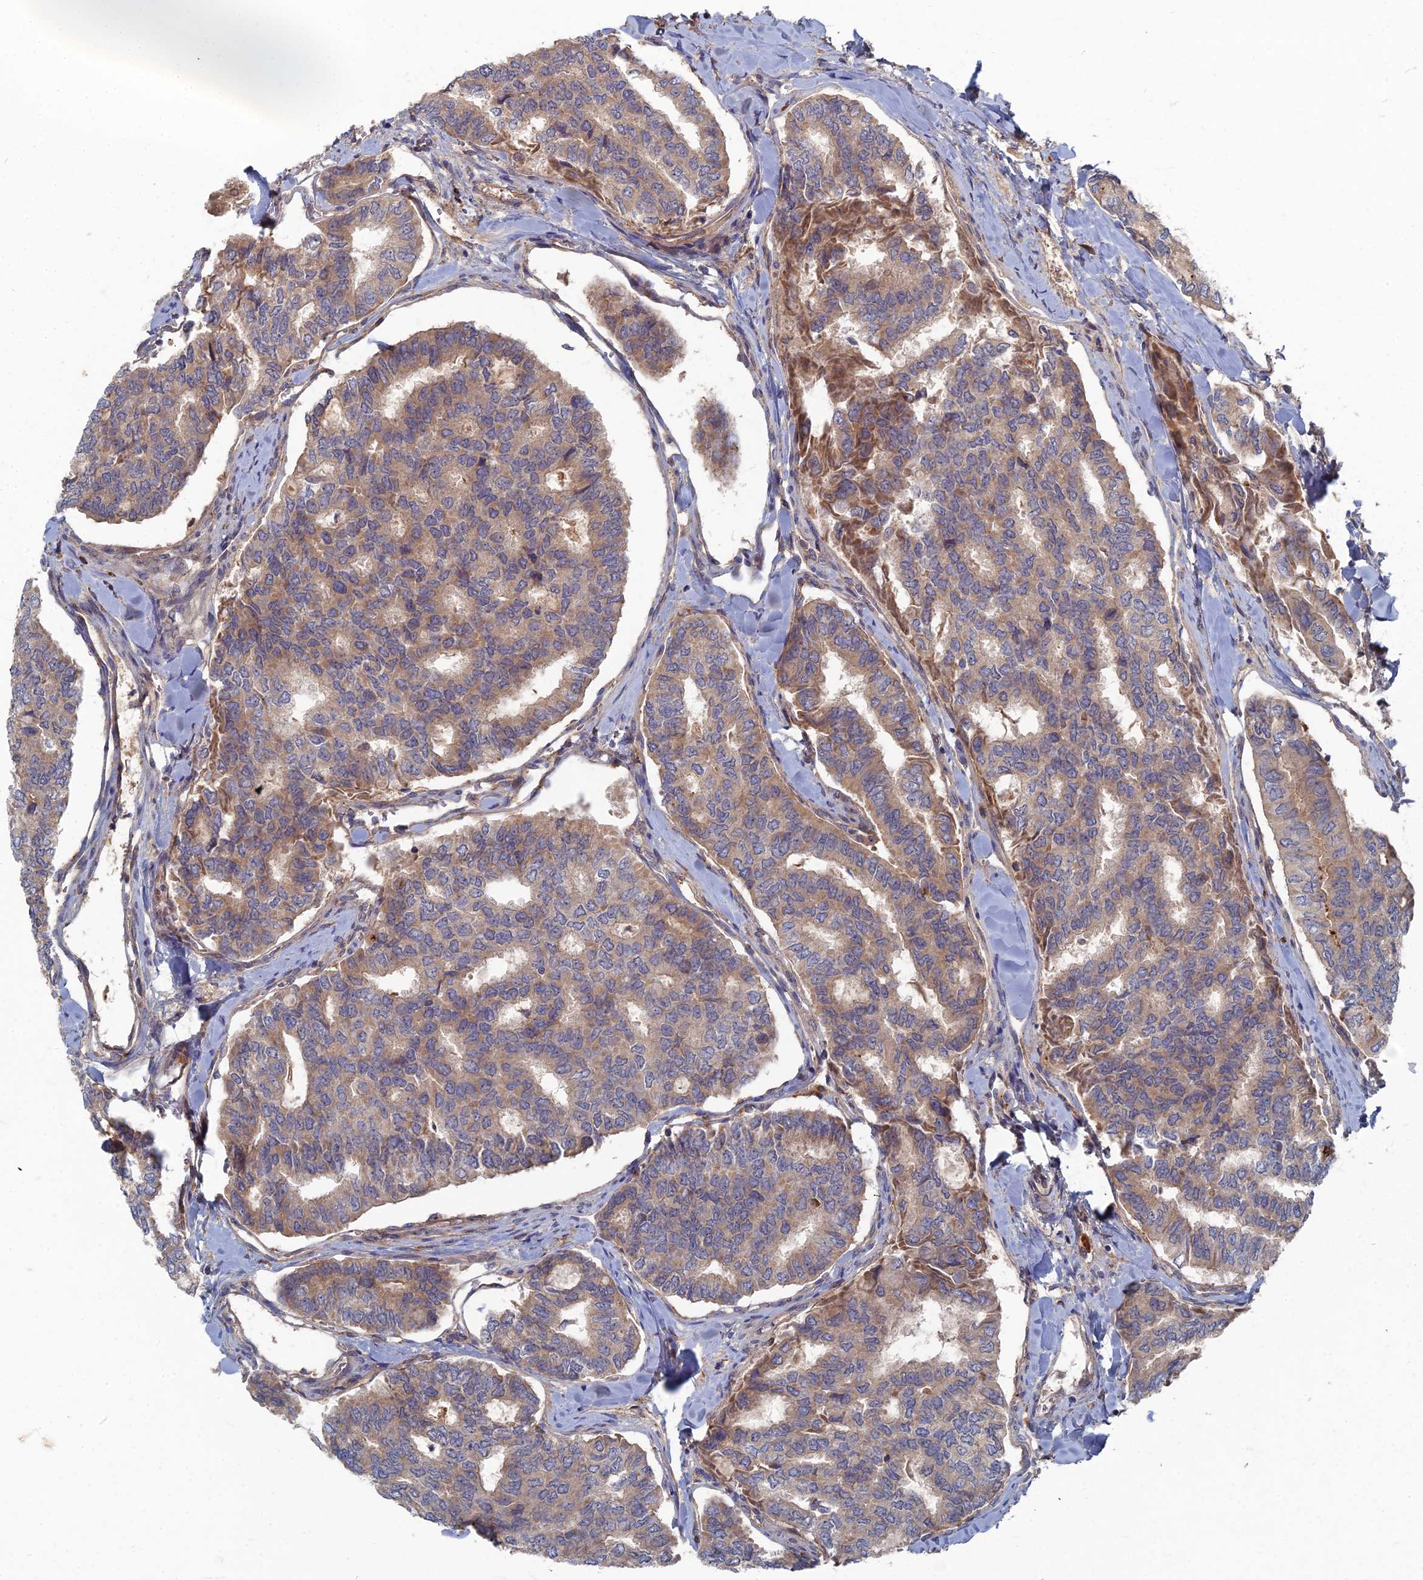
{"staining": {"intensity": "moderate", "quantity": ">75%", "location": "cytoplasmic/membranous"}, "tissue": "thyroid cancer", "cell_type": "Tumor cells", "image_type": "cancer", "snomed": [{"axis": "morphology", "description": "Papillary adenocarcinoma, NOS"}, {"axis": "topography", "description": "Thyroid gland"}], "caption": "Brown immunohistochemical staining in human thyroid cancer (papillary adenocarcinoma) exhibits moderate cytoplasmic/membranous expression in approximately >75% of tumor cells.", "gene": "PPCDC", "patient": {"sex": "female", "age": 35}}